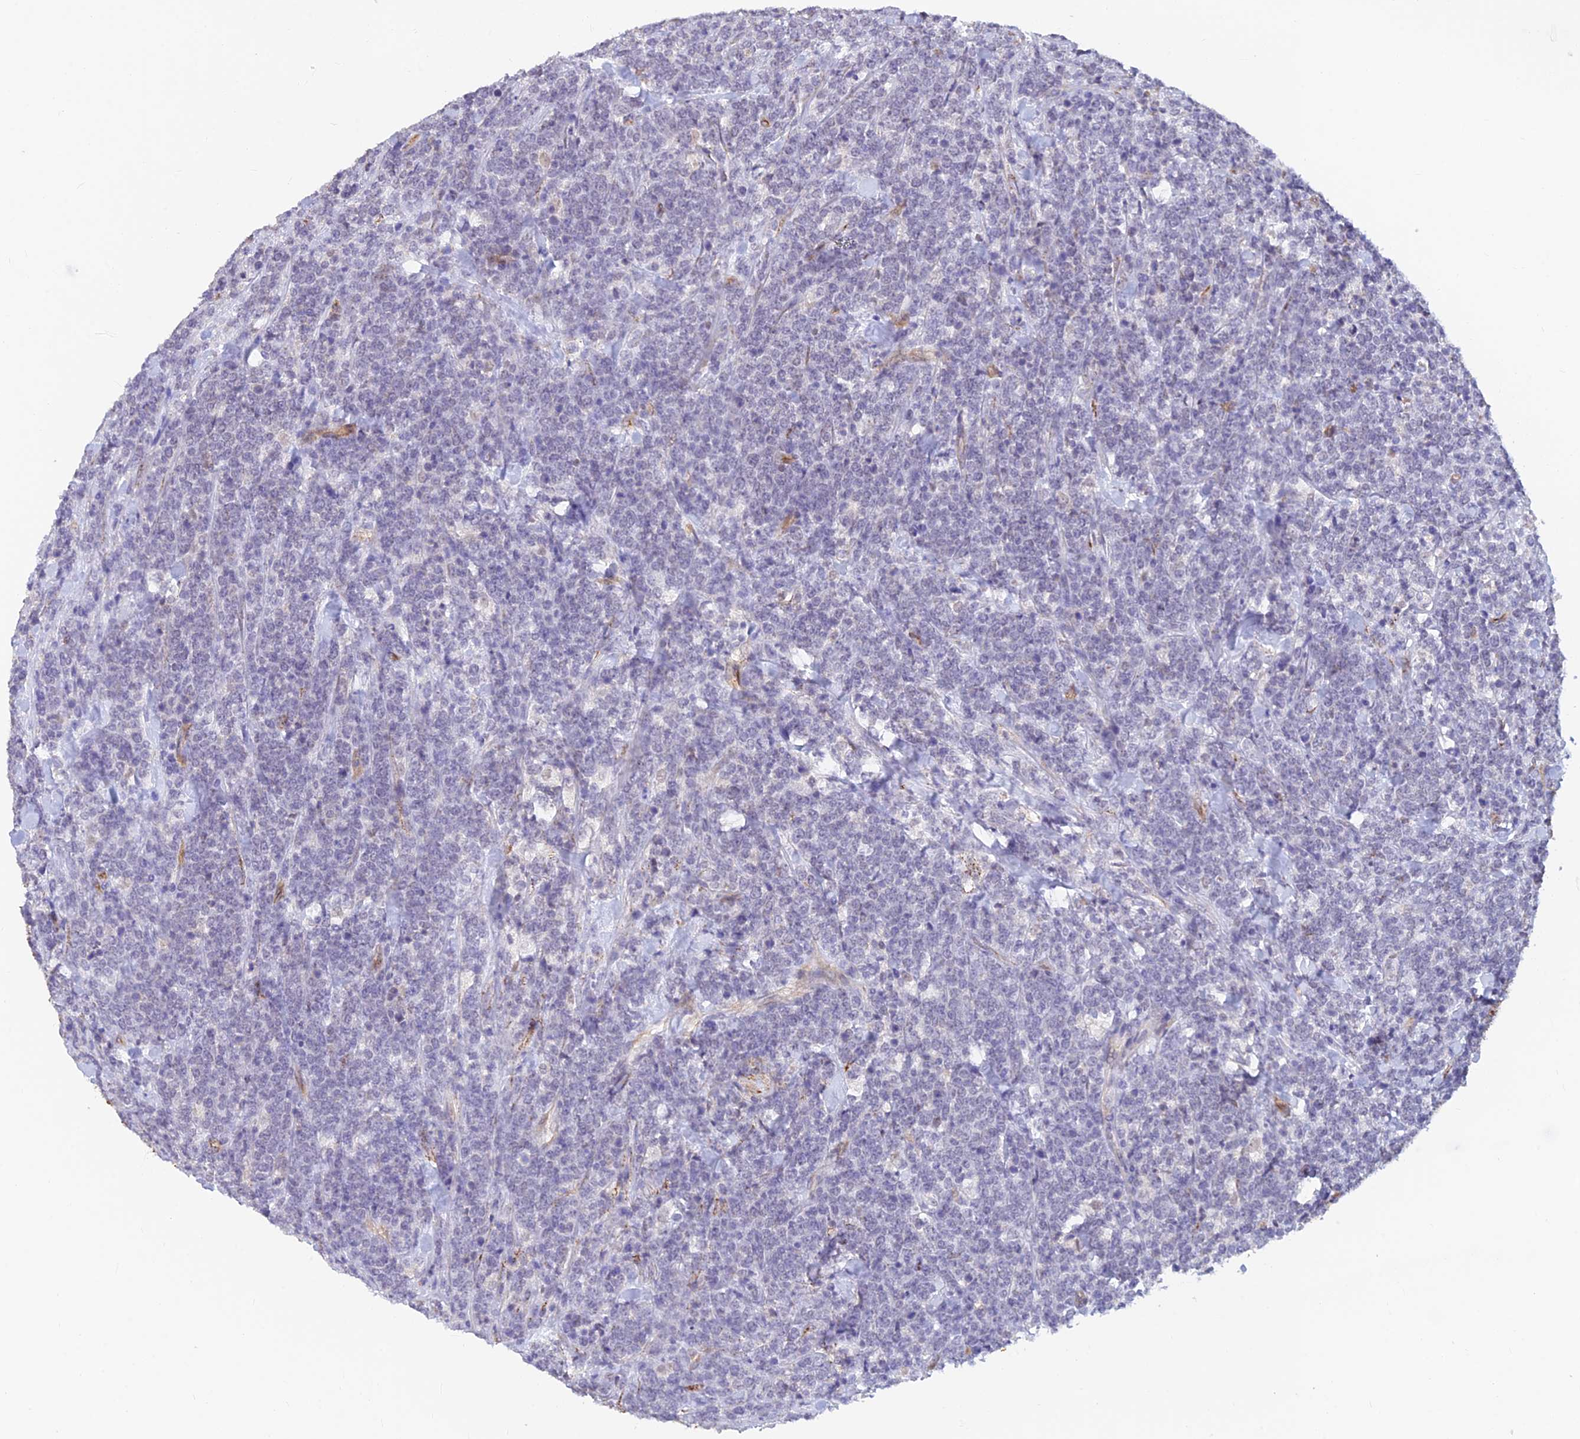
{"staining": {"intensity": "negative", "quantity": "none", "location": "none"}, "tissue": "lymphoma", "cell_type": "Tumor cells", "image_type": "cancer", "snomed": [{"axis": "morphology", "description": "Malignant lymphoma, non-Hodgkin's type, High grade"}, {"axis": "topography", "description": "Small intestine"}], "caption": "Human high-grade malignant lymphoma, non-Hodgkin's type stained for a protein using immunohistochemistry (IHC) reveals no positivity in tumor cells.", "gene": "ALDH1L2", "patient": {"sex": "male", "age": 8}}